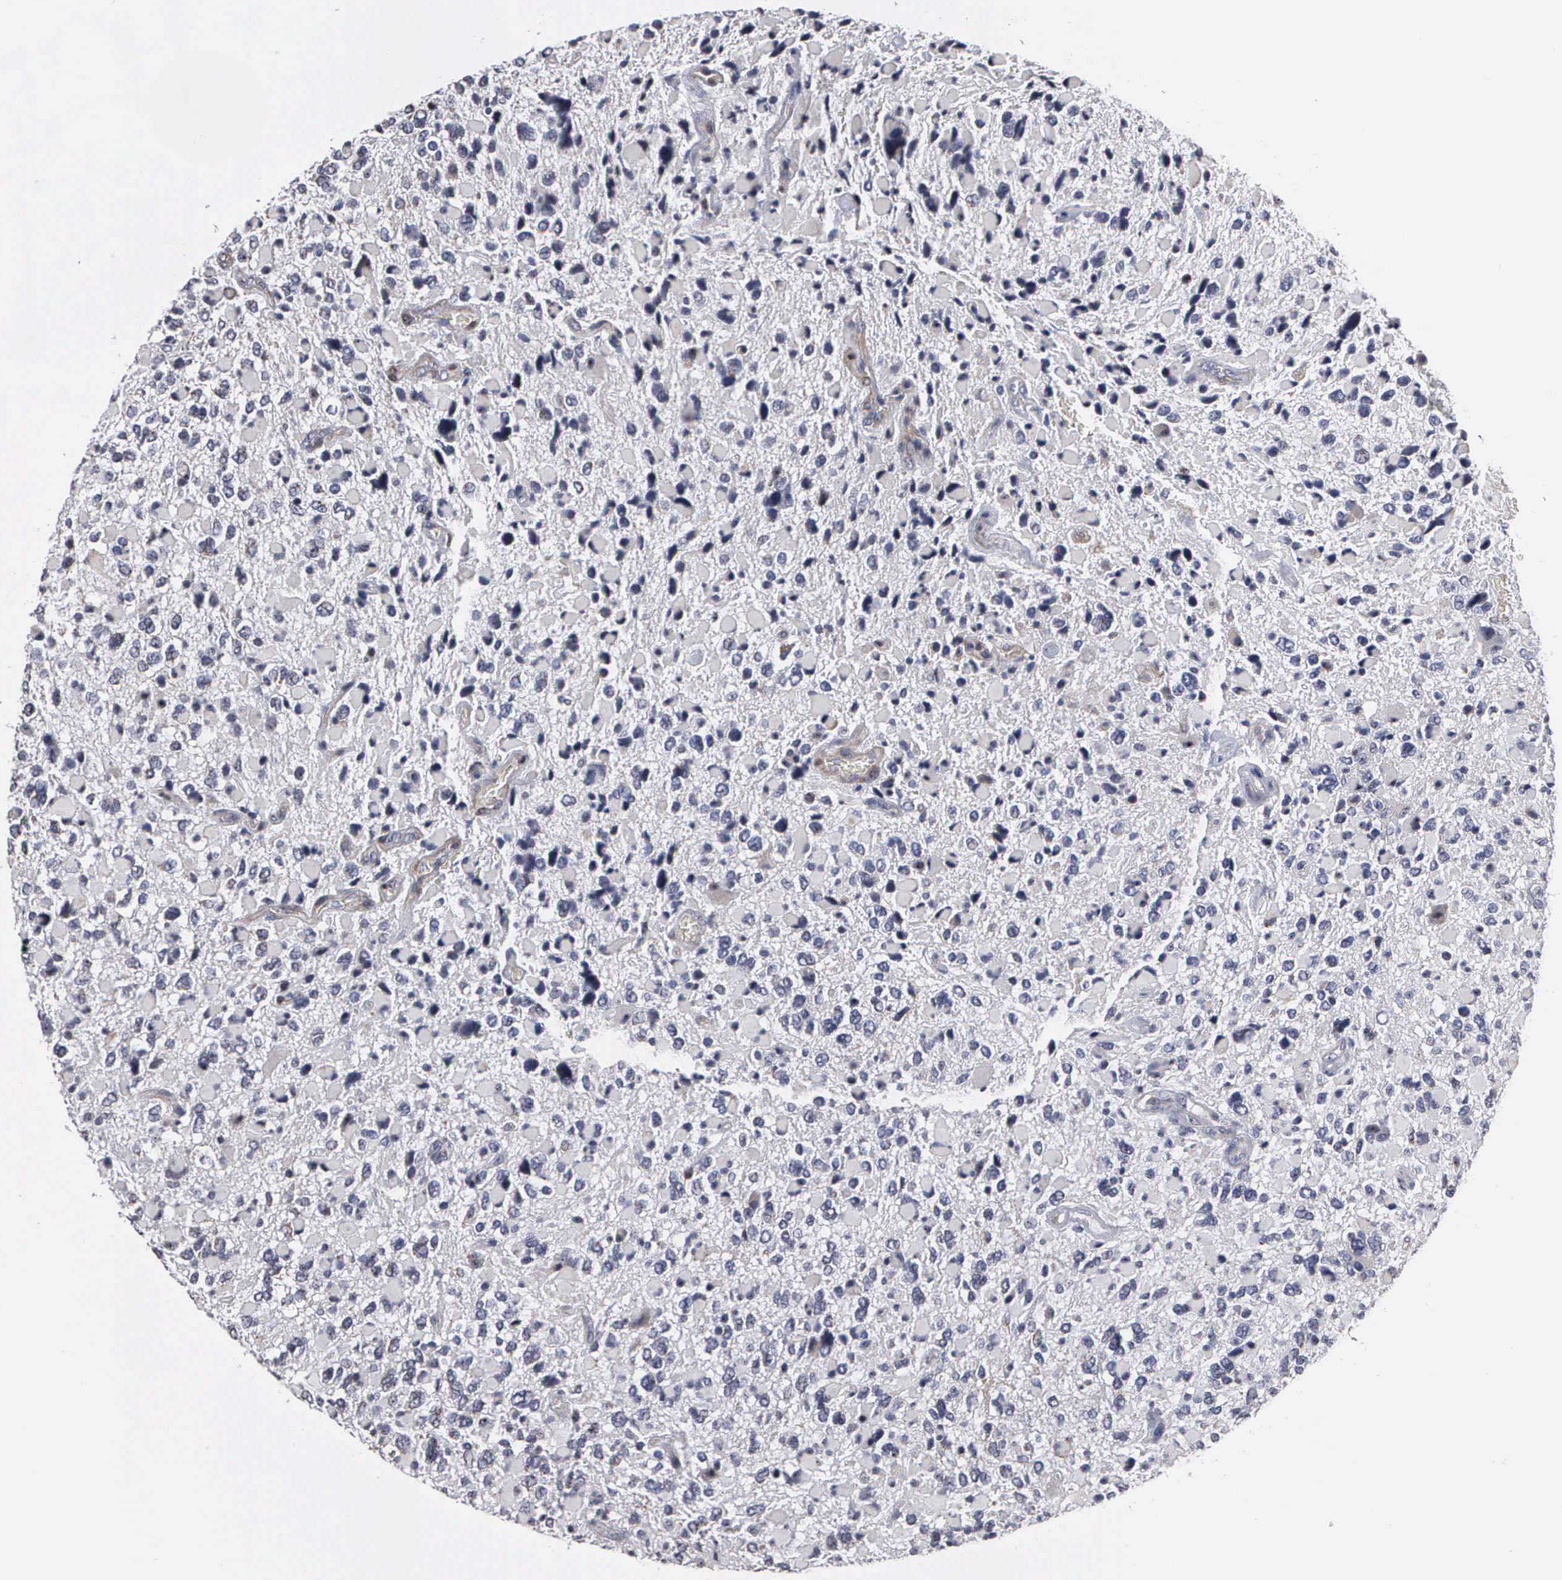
{"staining": {"intensity": "negative", "quantity": "none", "location": "none"}, "tissue": "glioma", "cell_type": "Tumor cells", "image_type": "cancer", "snomed": [{"axis": "morphology", "description": "Glioma, malignant, High grade"}, {"axis": "topography", "description": "Brain"}], "caption": "High-grade glioma (malignant) was stained to show a protein in brown. There is no significant expression in tumor cells.", "gene": "NGDN", "patient": {"sex": "female", "age": 37}}